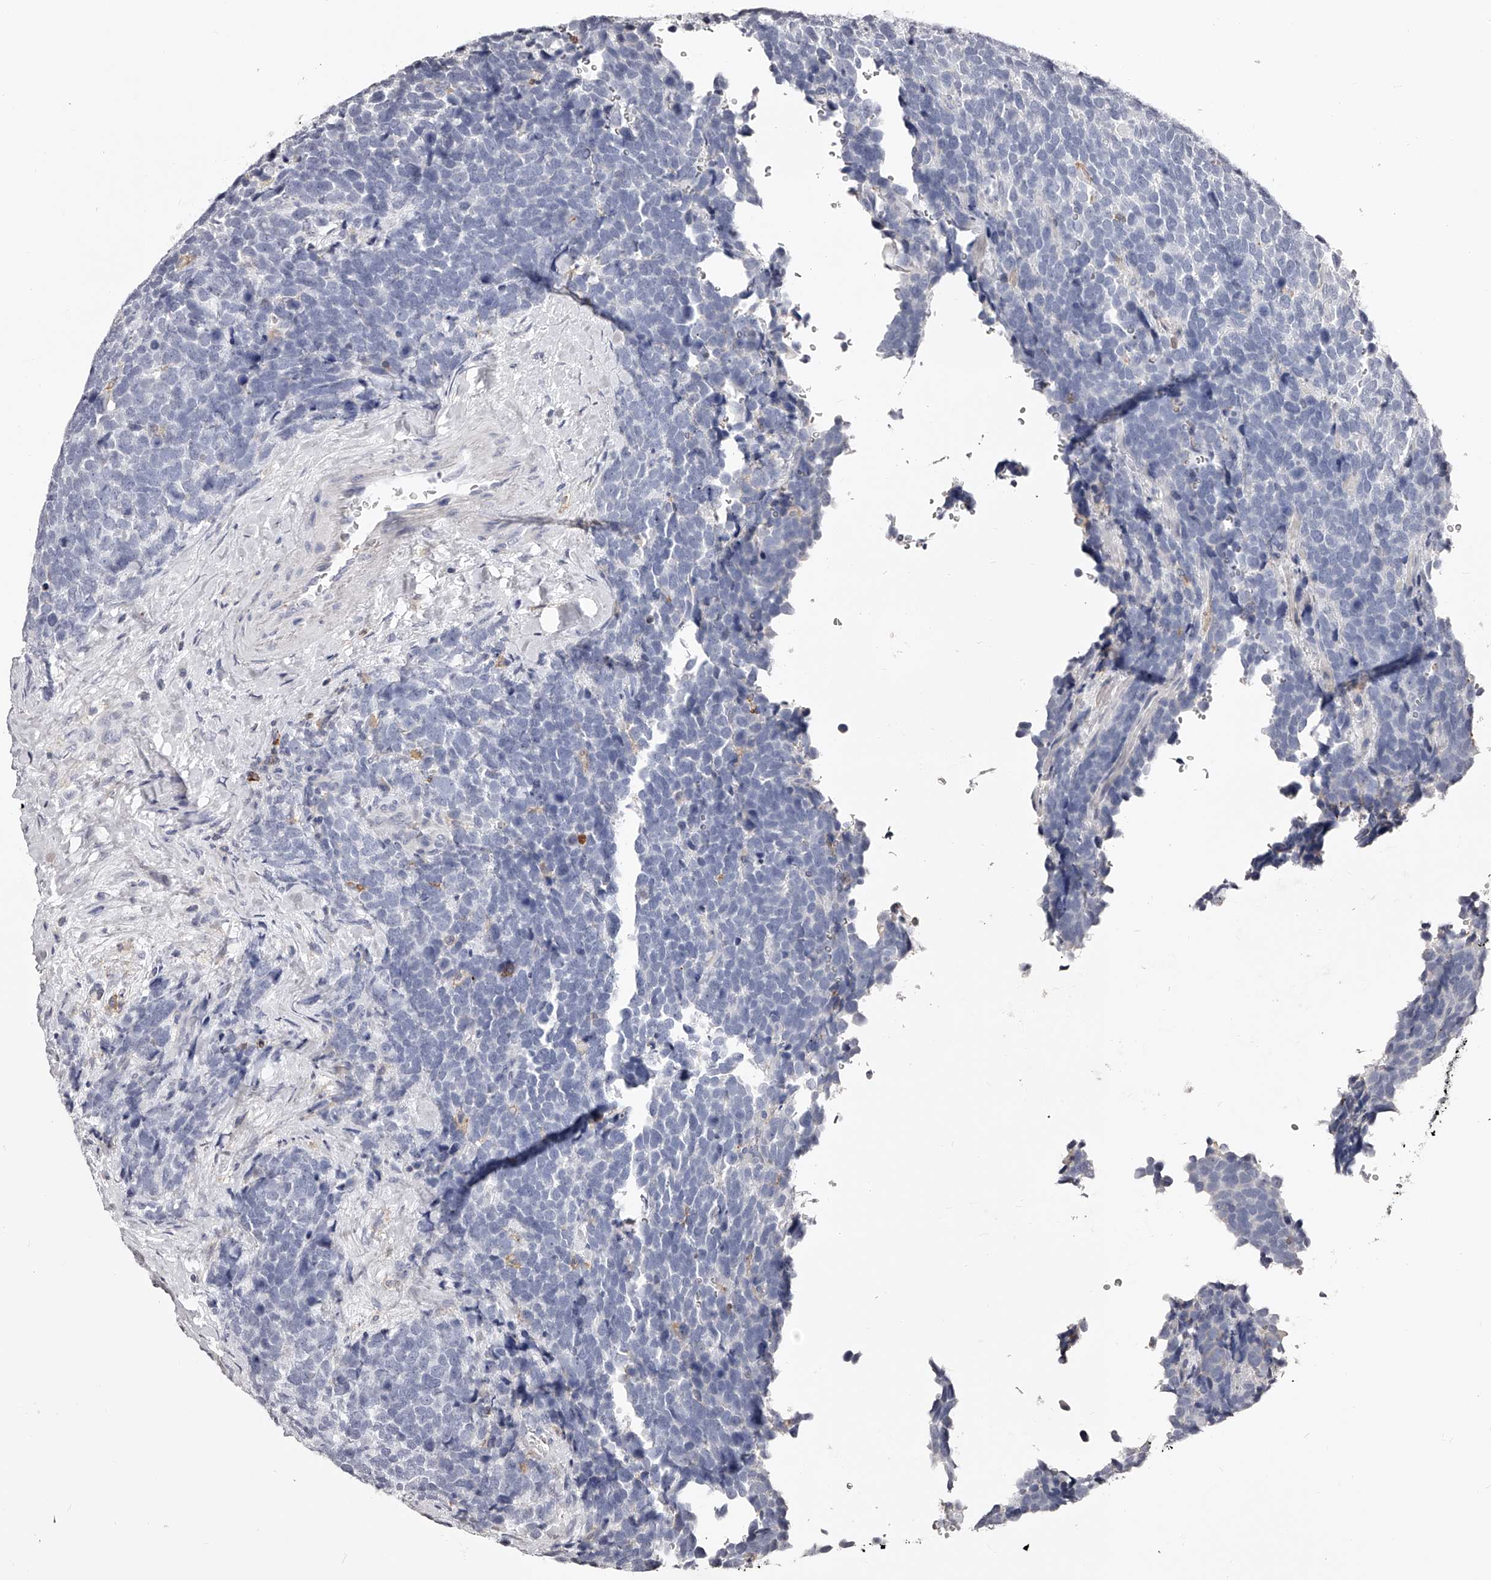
{"staining": {"intensity": "negative", "quantity": "none", "location": "none"}, "tissue": "urothelial cancer", "cell_type": "Tumor cells", "image_type": "cancer", "snomed": [{"axis": "morphology", "description": "Urothelial carcinoma, High grade"}, {"axis": "topography", "description": "Urinary bladder"}], "caption": "Protein analysis of high-grade urothelial carcinoma reveals no significant positivity in tumor cells.", "gene": "PACSIN1", "patient": {"sex": "female", "age": 82}}